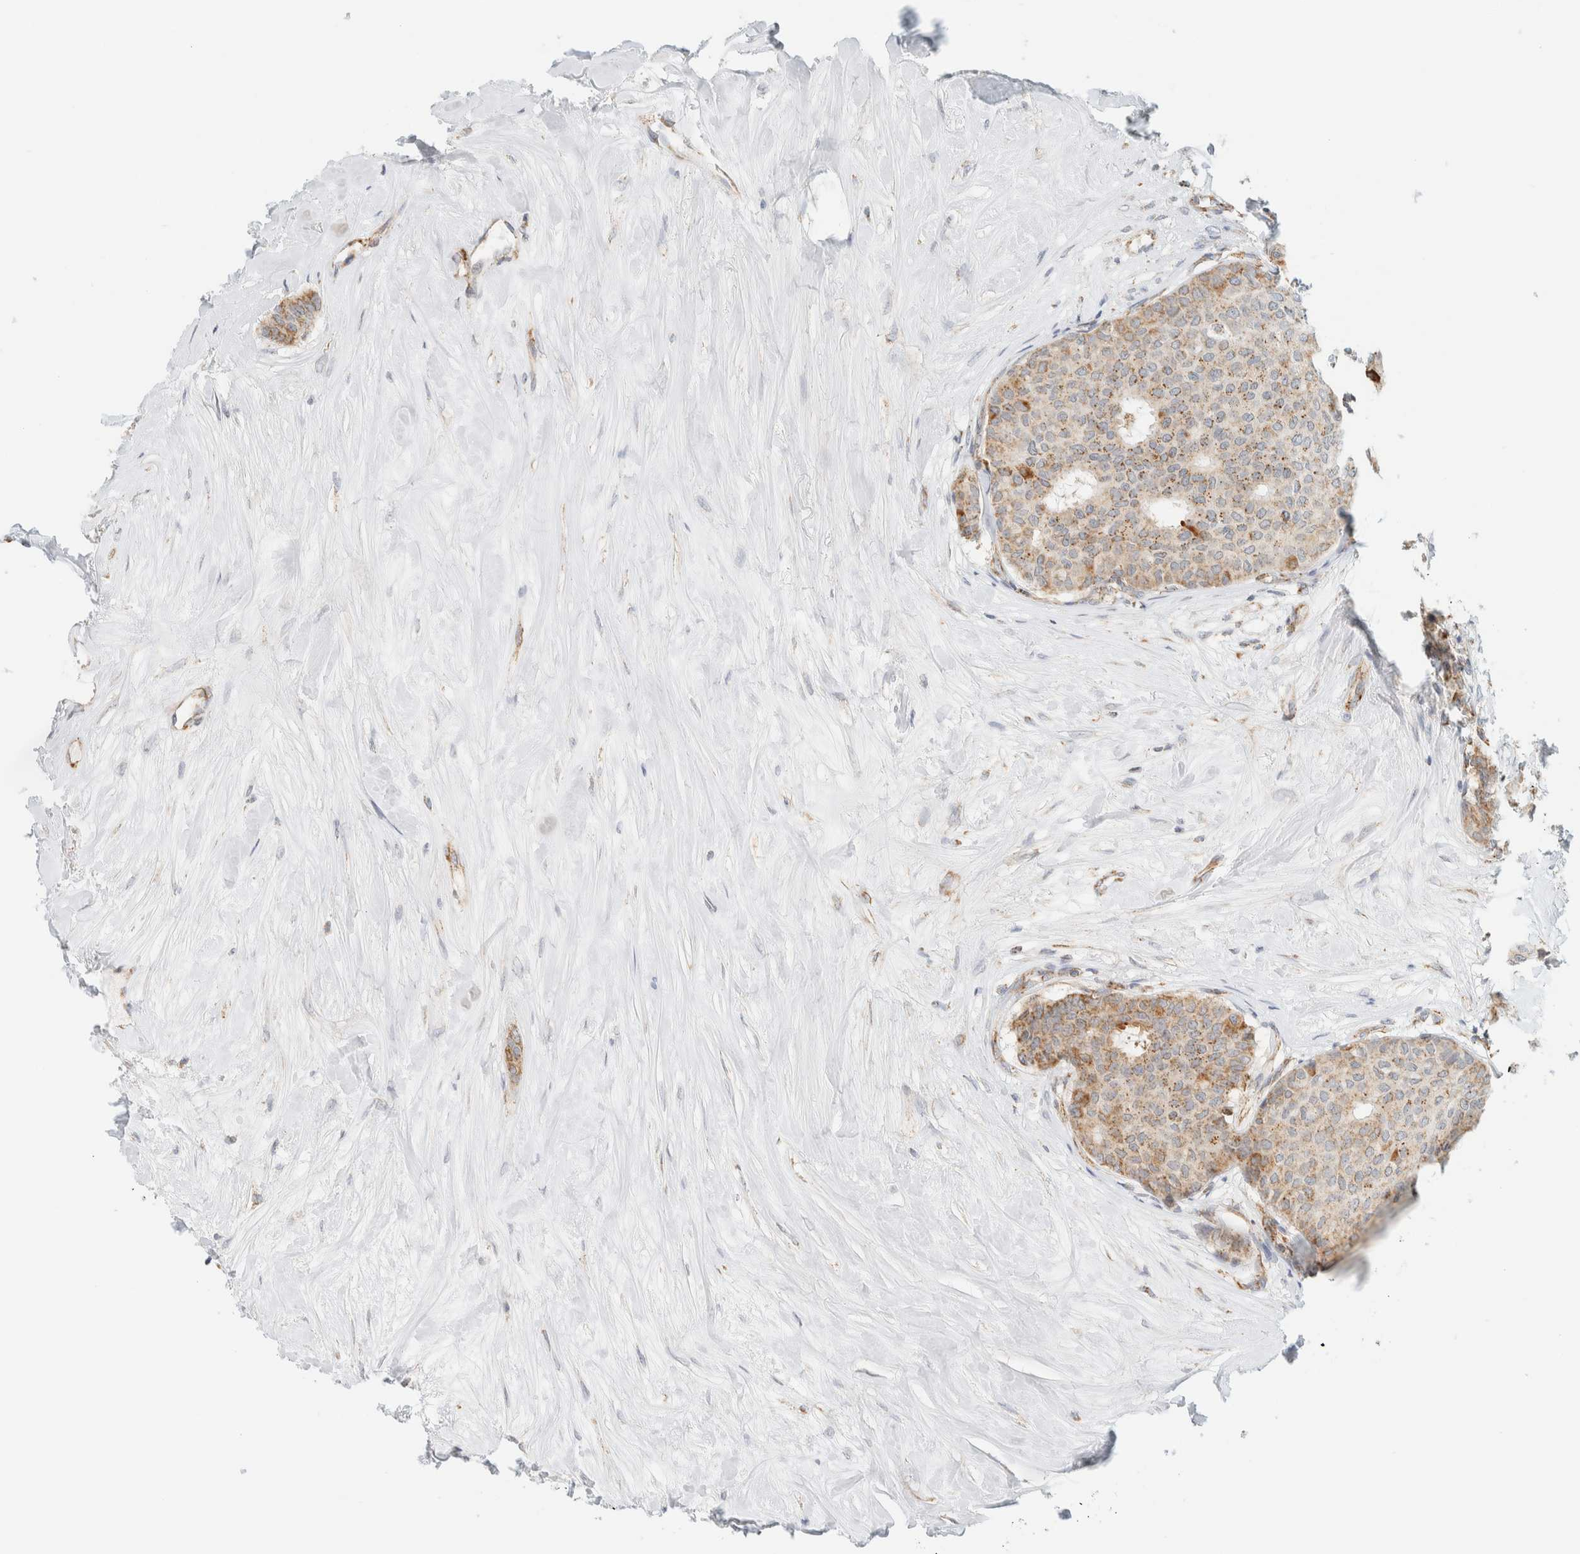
{"staining": {"intensity": "moderate", "quantity": ">75%", "location": "cytoplasmic/membranous"}, "tissue": "breast cancer", "cell_type": "Tumor cells", "image_type": "cancer", "snomed": [{"axis": "morphology", "description": "Duct carcinoma"}, {"axis": "topography", "description": "Breast"}], "caption": "Tumor cells reveal medium levels of moderate cytoplasmic/membranous positivity in approximately >75% of cells in intraductal carcinoma (breast). Using DAB (3,3'-diaminobenzidine) (brown) and hematoxylin (blue) stains, captured at high magnification using brightfield microscopy.", "gene": "KIFAP3", "patient": {"sex": "female", "age": 75}}